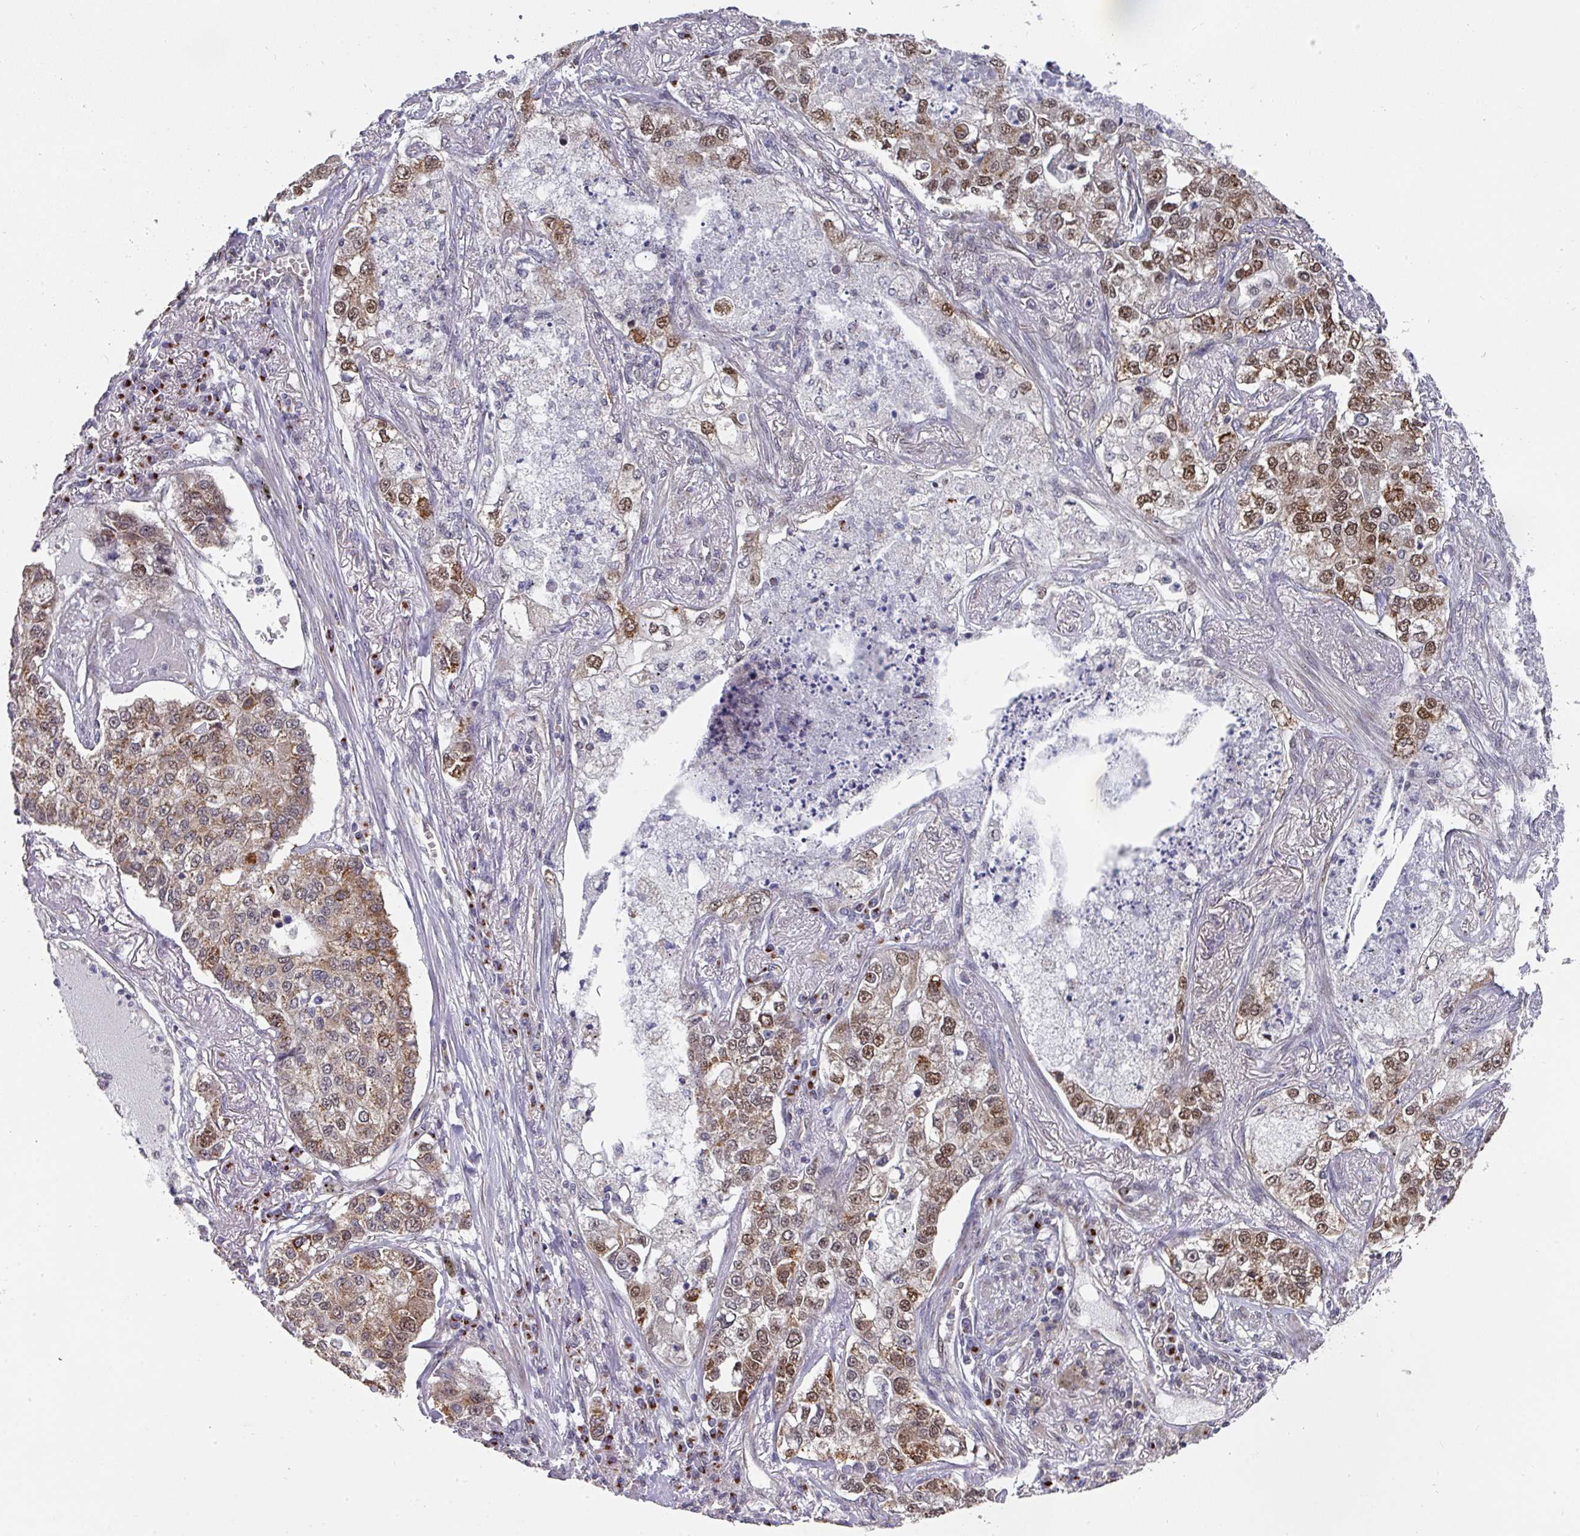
{"staining": {"intensity": "moderate", "quantity": "25%-75%", "location": "nuclear"}, "tissue": "lung cancer", "cell_type": "Tumor cells", "image_type": "cancer", "snomed": [{"axis": "morphology", "description": "Adenocarcinoma, NOS"}, {"axis": "topography", "description": "Lung"}], "caption": "Immunohistochemical staining of human adenocarcinoma (lung) demonstrates medium levels of moderate nuclear protein staining in approximately 25%-75% of tumor cells.", "gene": "C18orf25", "patient": {"sex": "male", "age": 49}}